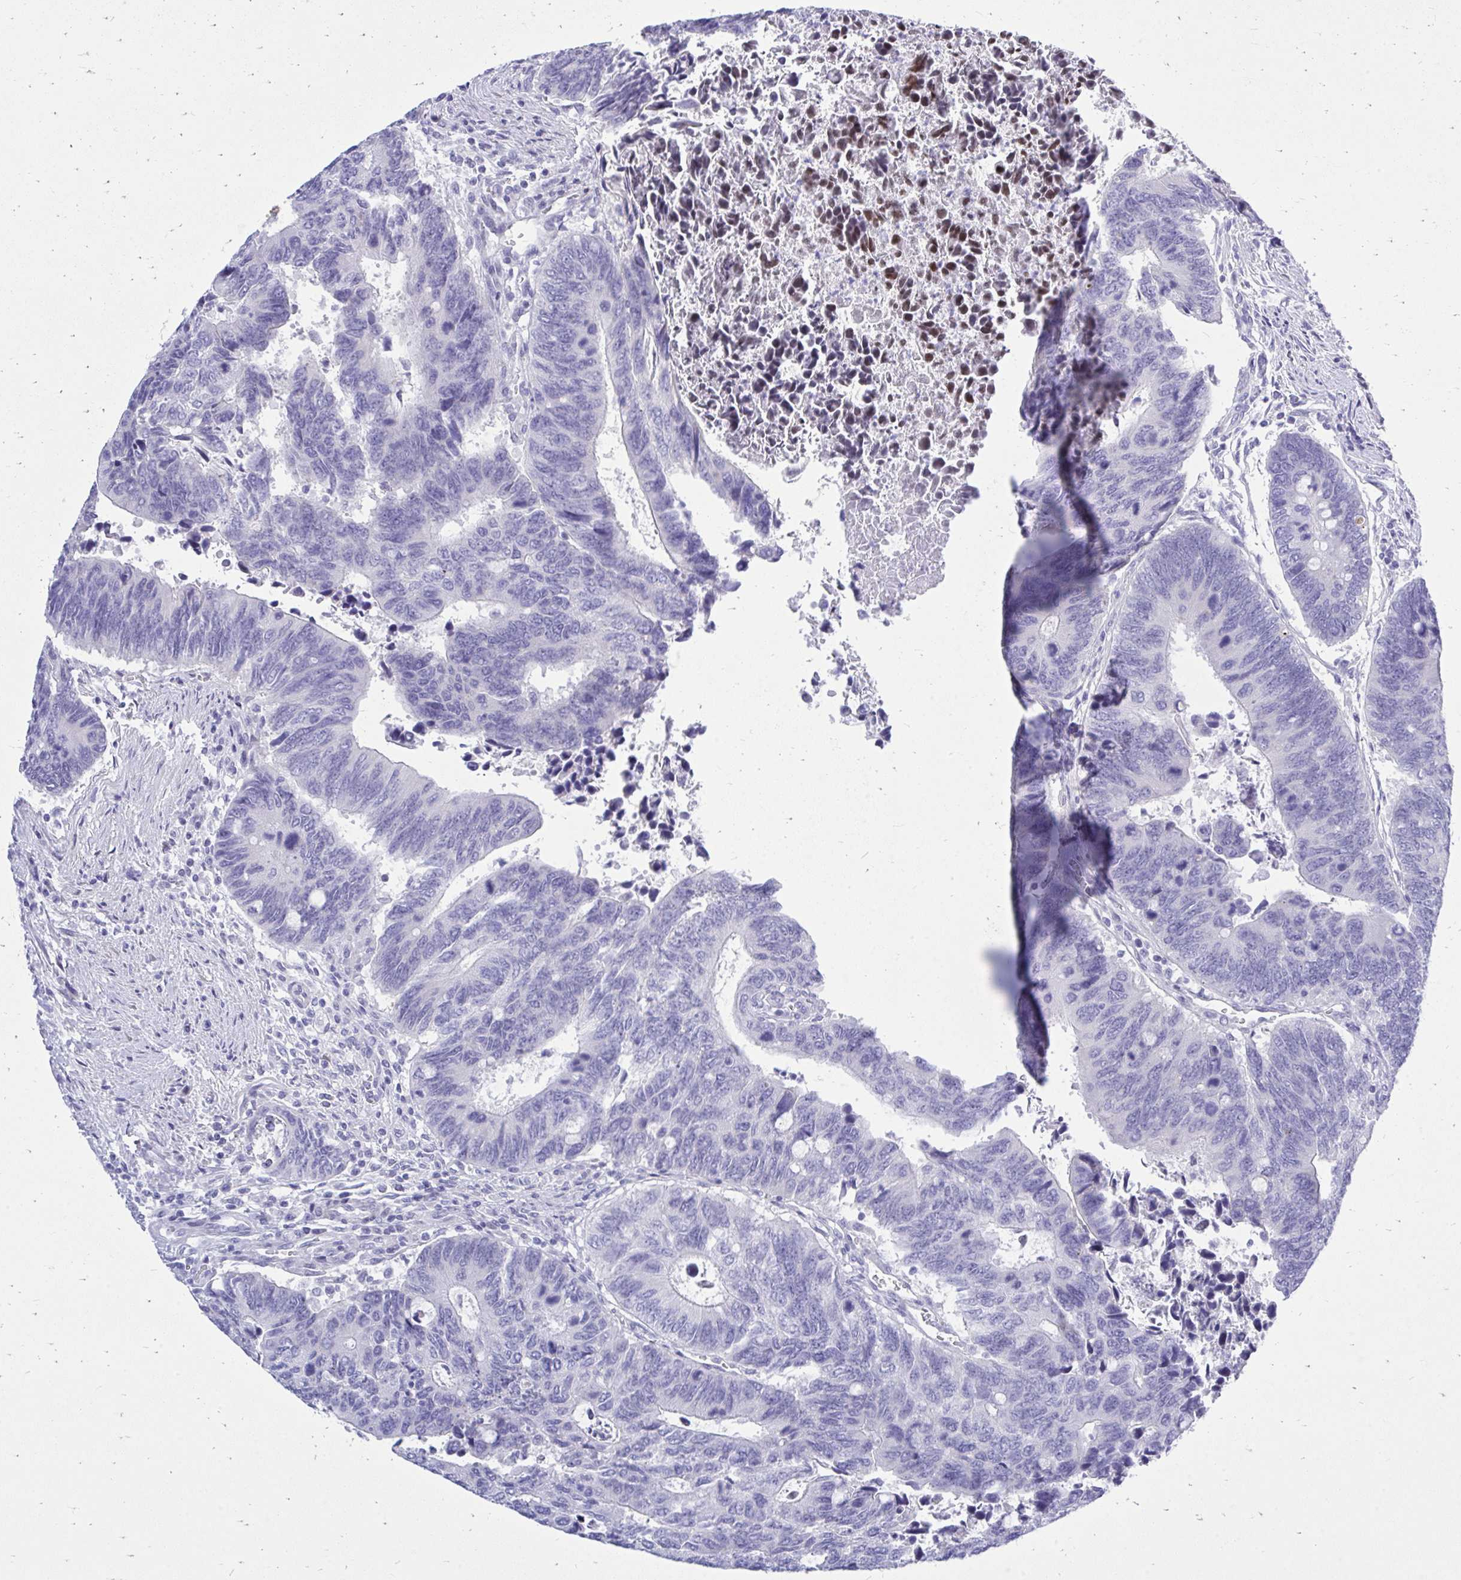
{"staining": {"intensity": "negative", "quantity": "none", "location": "none"}, "tissue": "colorectal cancer", "cell_type": "Tumor cells", "image_type": "cancer", "snomed": [{"axis": "morphology", "description": "Adenocarcinoma, NOS"}, {"axis": "topography", "description": "Colon"}], "caption": "The histopathology image displays no significant positivity in tumor cells of colorectal cancer.", "gene": "GABRA1", "patient": {"sex": "male", "age": 87}}